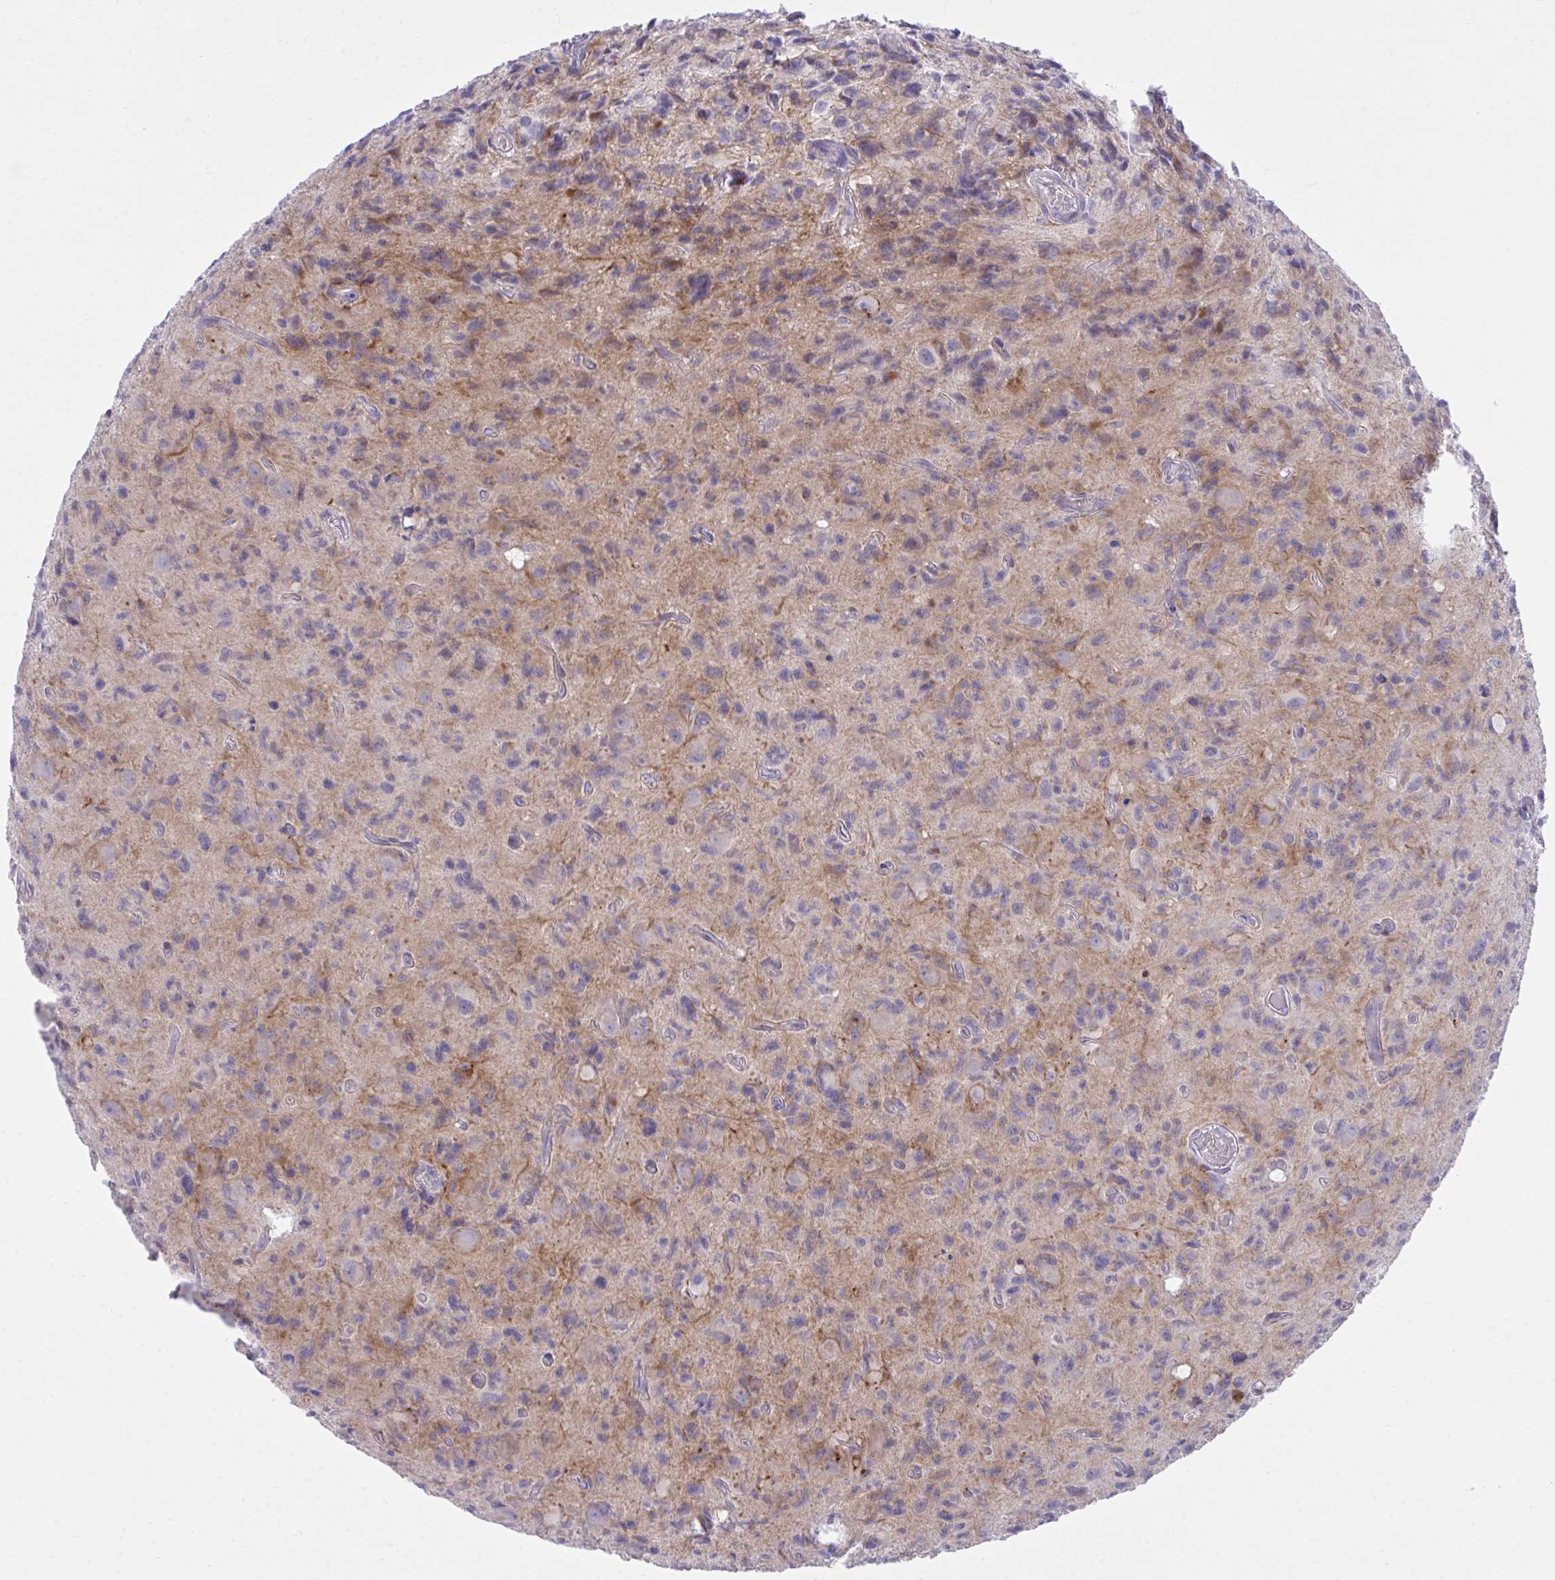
{"staining": {"intensity": "negative", "quantity": "none", "location": "none"}, "tissue": "glioma", "cell_type": "Tumor cells", "image_type": "cancer", "snomed": [{"axis": "morphology", "description": "Glioma, malignant, High grade"}, {"axis": "topography", "description": "Brain"}], "caption": "Immunohistochemistry of glioma reveals no staining in tumor cells.", "gene": "MED9", "patient": {"sex": "male", "age": 76}}